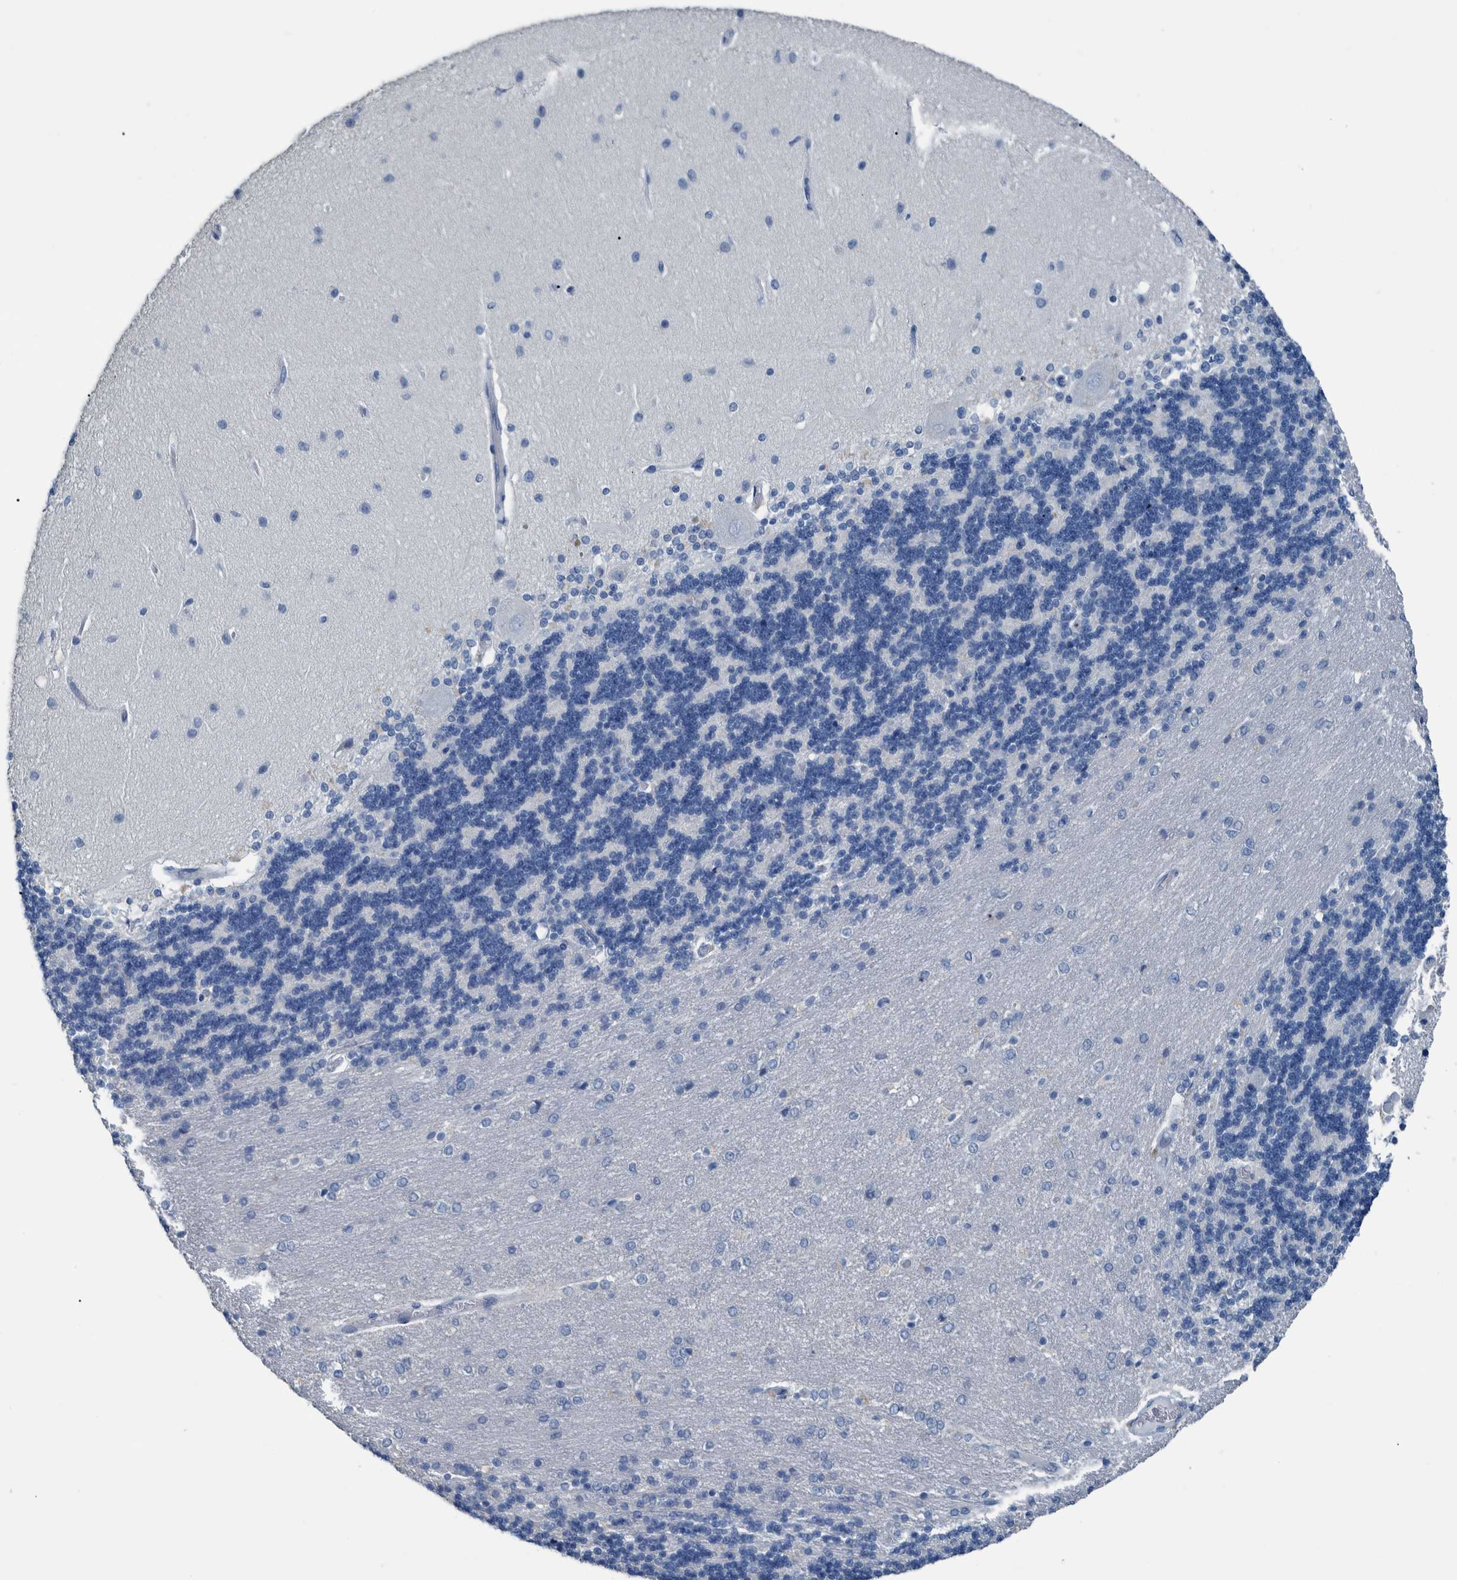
{"staining": {"intensity": "negative", "quantity": "none", "location": "none"}, "tissue": "cerebellum", "cell_type": "Cells in granular layer", "image_type": "normal", "snomed": [{"axis": "morphology", "description": "Normal tissue, NOS"}, {"axis": "topography", "description": "Cerebellum"}], "caption": "High magnification brightfield microscopy of normal cerebellum stained with DAB (brown) and counterstained with hematoxylin (blue): cells in granular layer show no significant staining.", "gene": "IDO1", "patient": {"sex": "female", "age": 54}}